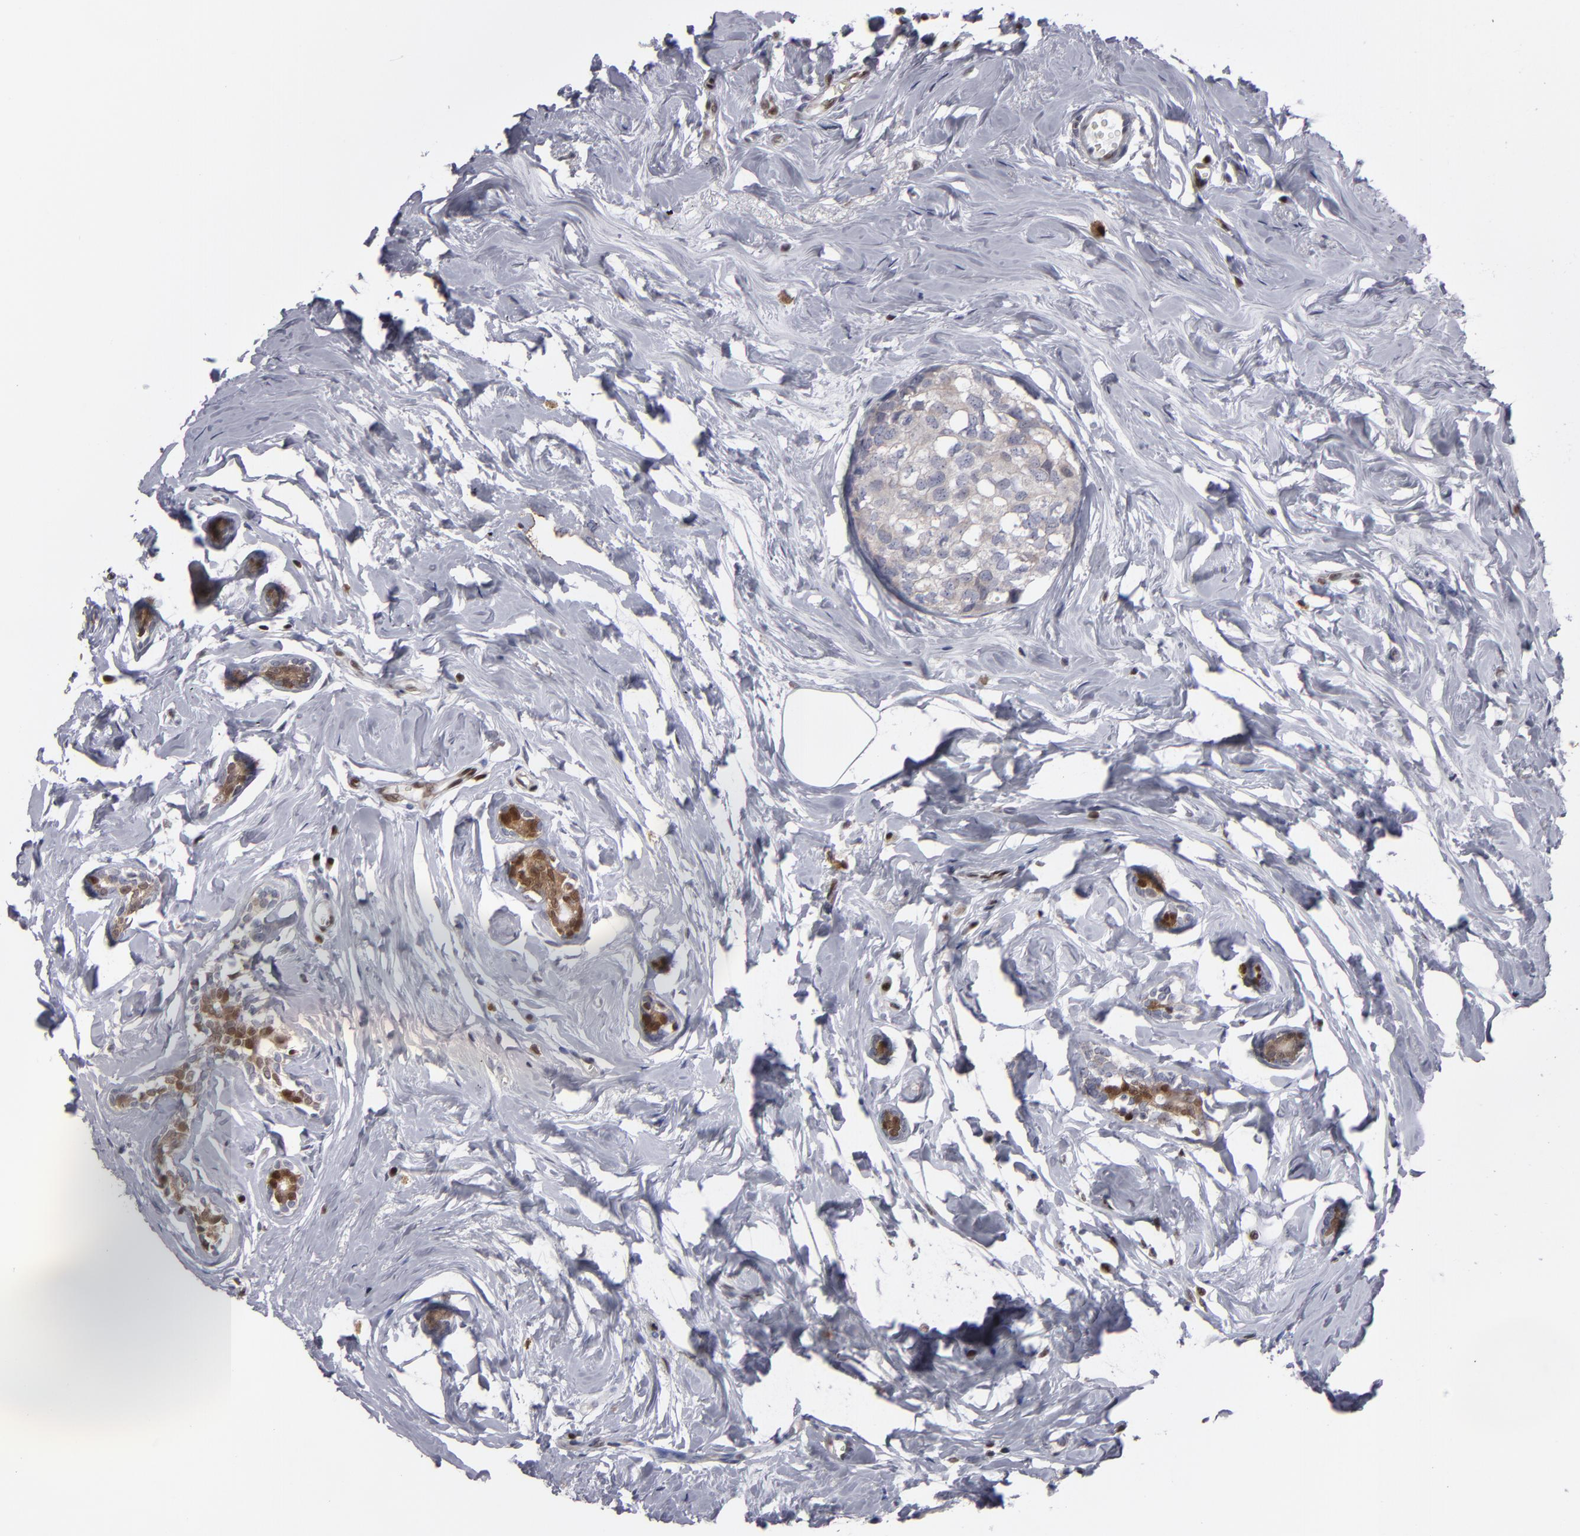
{"staining": {"intensity": "weak", "quantity": "25%-75%", "location": "cytoplasmic/membranous,nuclear"}, "tissue": "breast cancer", "cell_type": "Tumor cells", "image_type": "cancer", "snomed": [{"axis": "morphology", "description": "Normal tissue, NOS"}, {"axis": "morphology", "description": "Duct carcinoma"}, {"axis": "topography", "description": "Breast"}], "caption": "Immunohistochemistry photomicrograph of breast invasive ductal carcinoma stained for a protein (brown), which shows low levels of weak cytoplasmic/membranous and nuclear staining in approximately 25%-75% of tumor cells.", "gene": "GSR", "patient": {"sex": "female", "age": 50}}